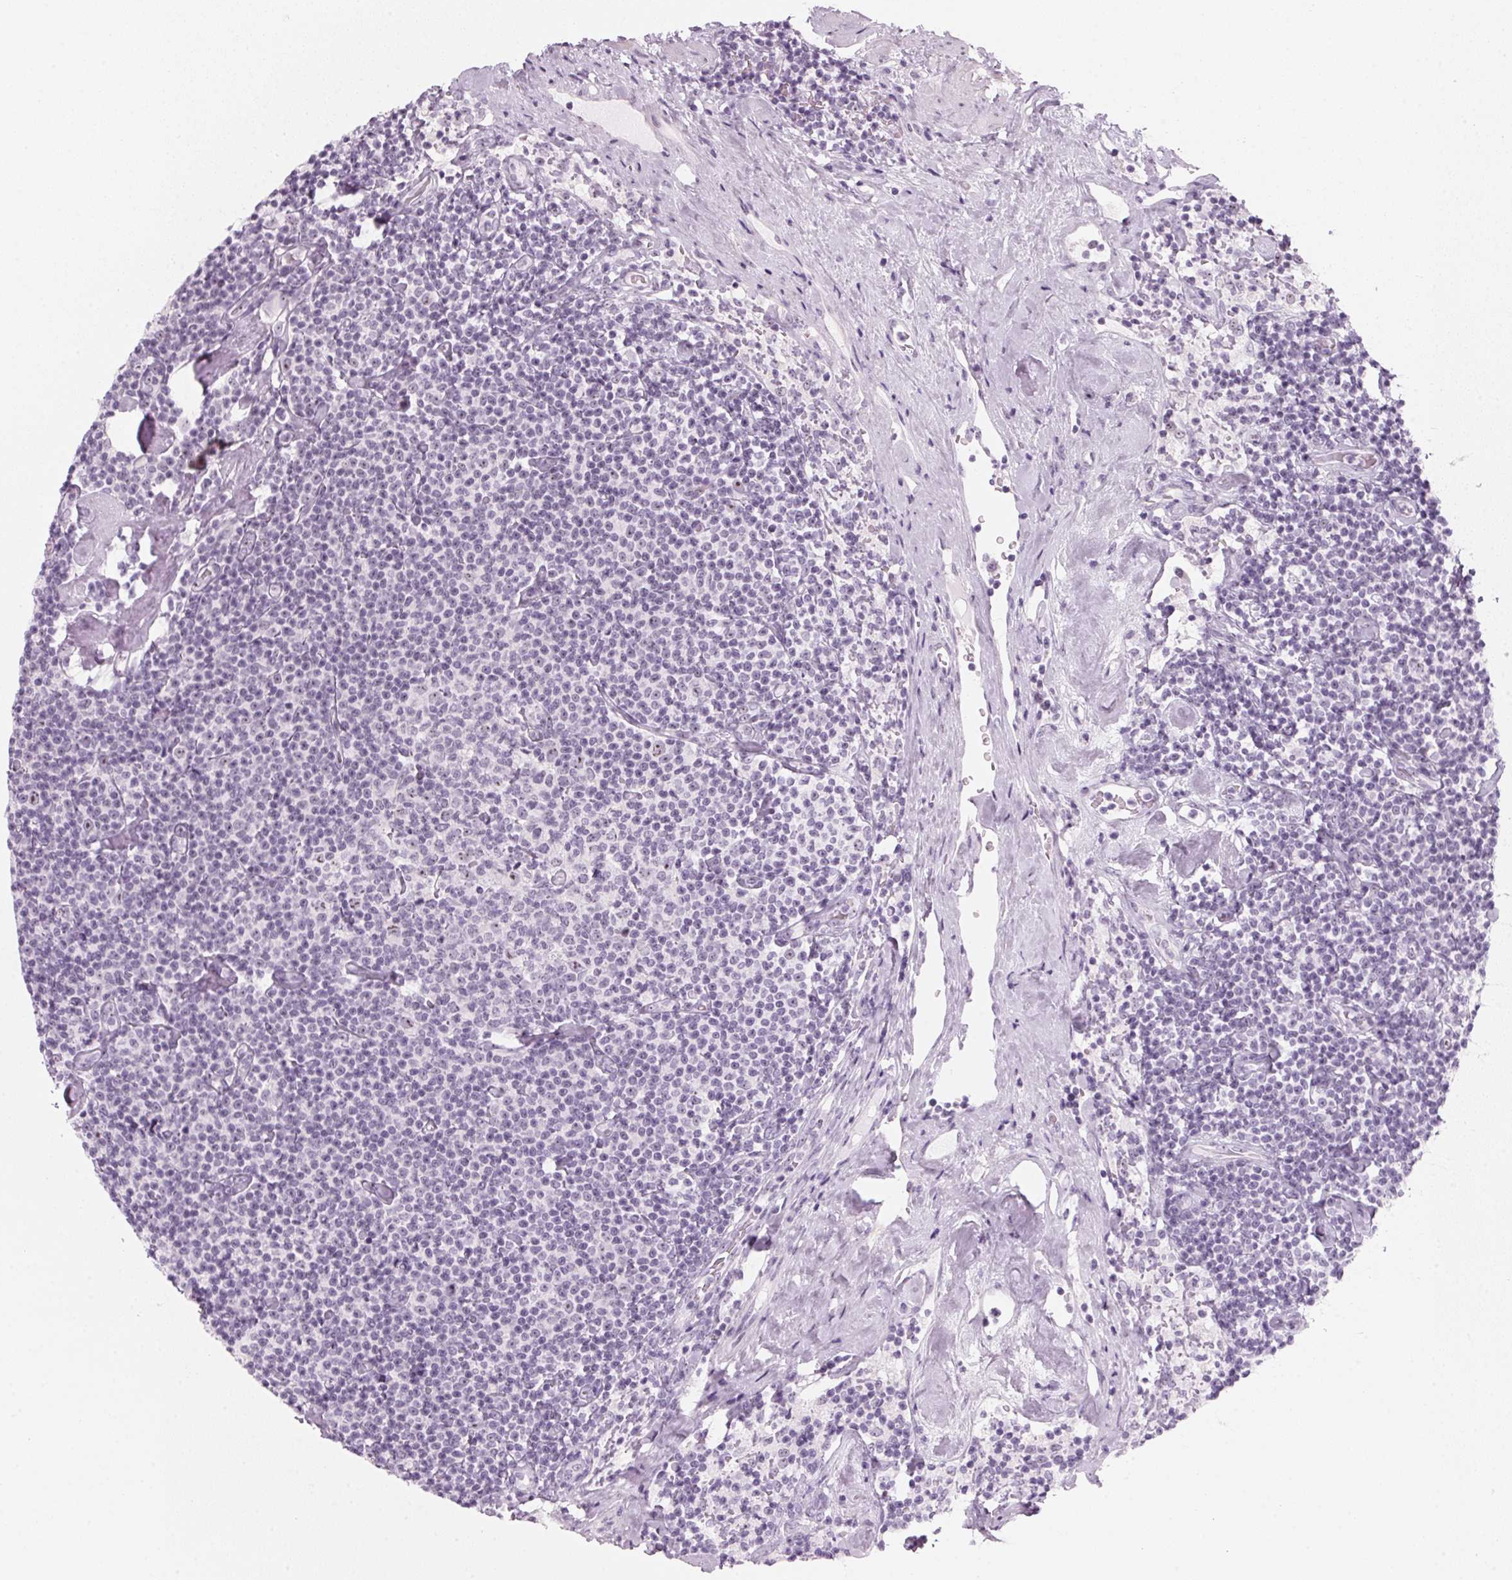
{"staining": {"intensity": "negative", "quantity": "none", "location": "none"}, "tissue": "lymphoma", "cell_type": "Tumor cells", "image_type": "cancer", "snomed": [{"axis": "morphology", "description": "Malignant lymphoma, non-Hodgkin's type, Low grade"}, {"axis": "topography", "description": "Lymph node"}], "caption": "Tumor cells show no significant protein staining in malignant lymphoma, non-Hodgkin's type (low-grade).", "gene": "DNTTIP2", "patient": {"sex": "male", "age": 81}}